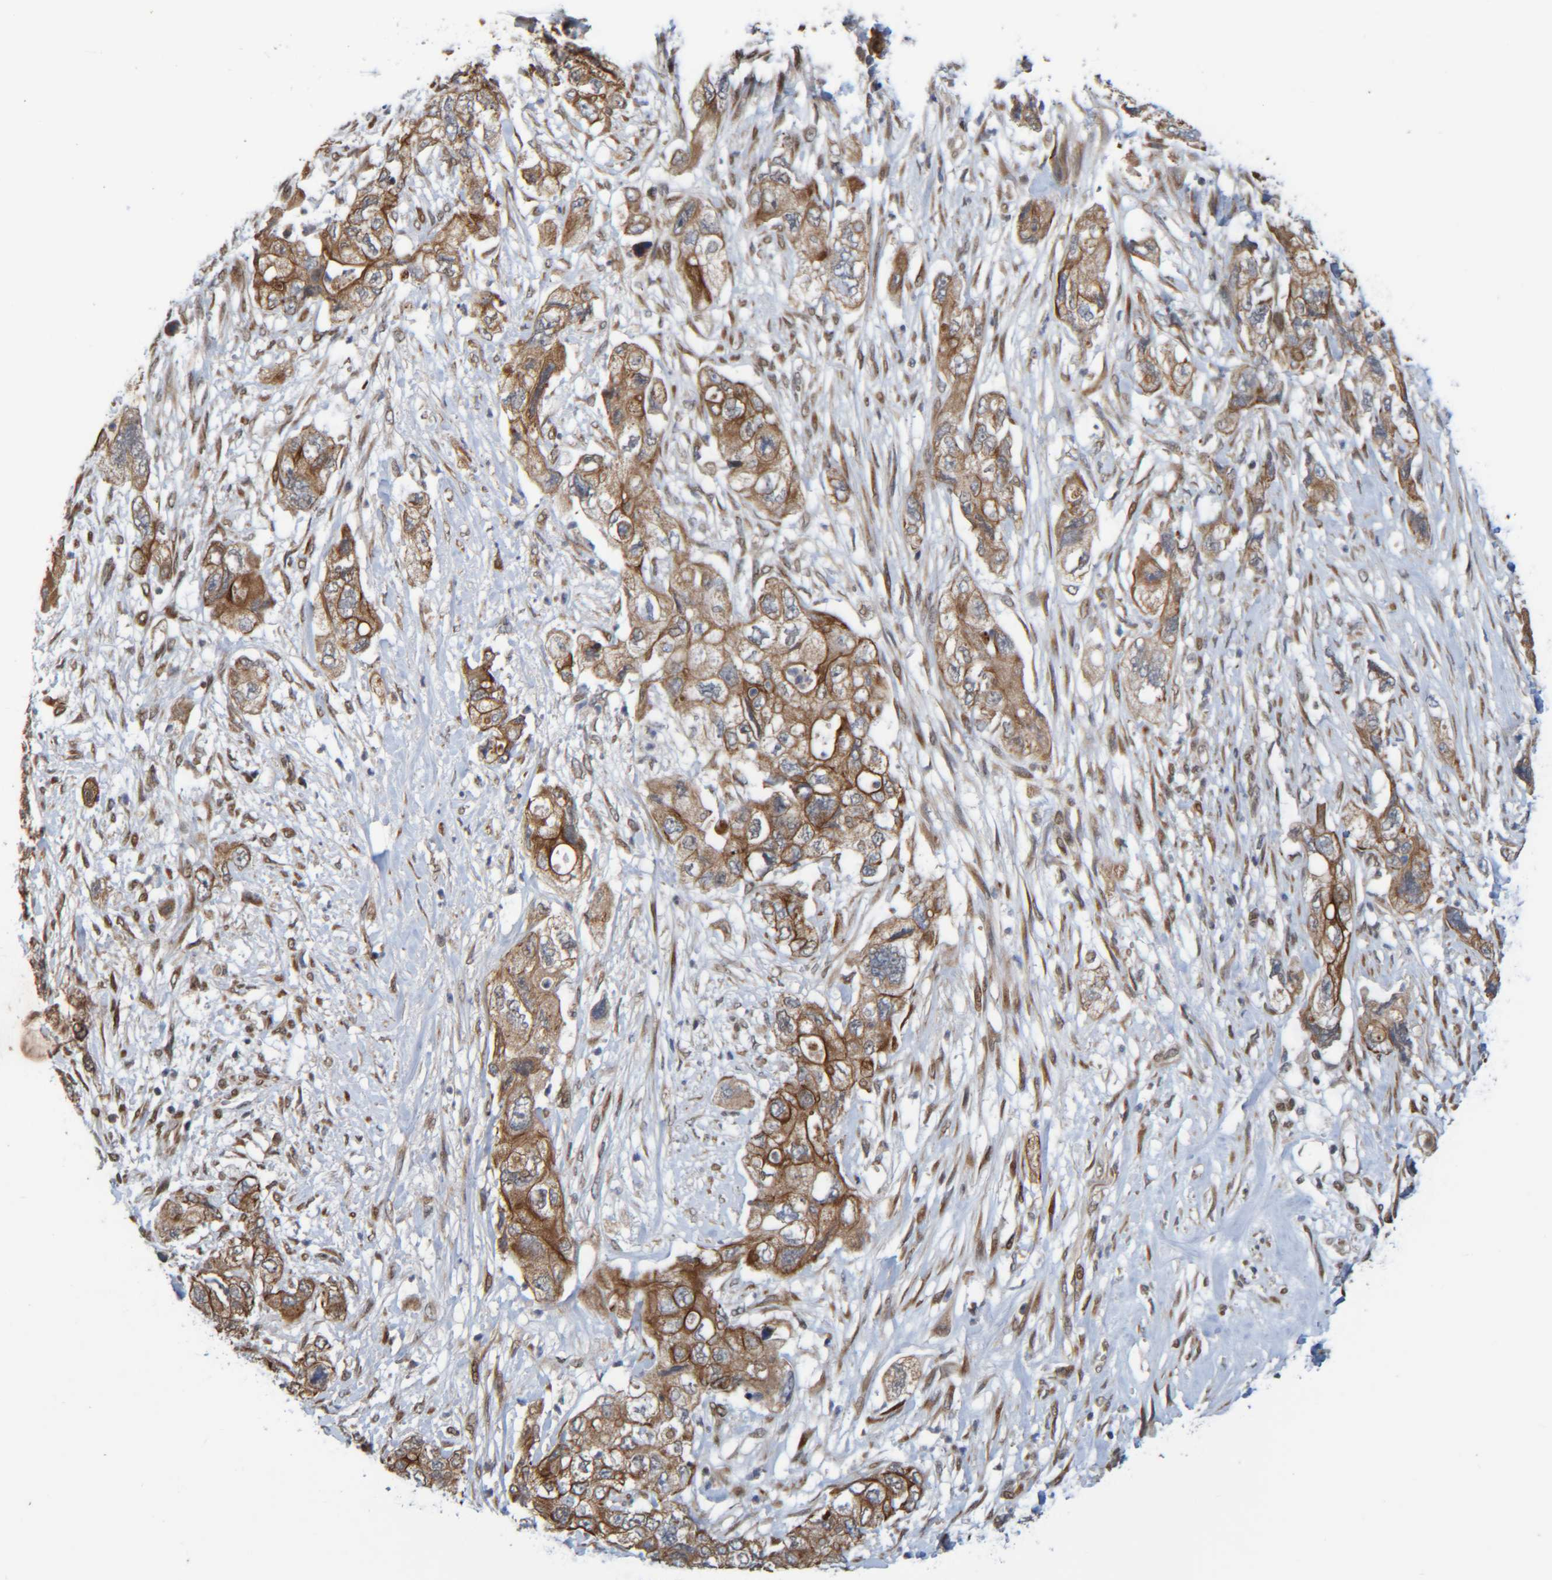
{"staining": {"intensity": "strong", "quantity": ">75%", "location": "cytoplasmic/membranous"}, "tissue": "pancreatic cancer", "cell_type": "Tumor cells", "image_type": "cancer", "snomed": [{"axis": "morphology", "description": "Adenocarcinoma, NOS"}, {"axis": "topography", "description": "Pancreas"}], "caption": "Tumor cells display high levels of strong cytoplasmic/membranous positivity in approximately >75% of cells in human pancreatic cancer.", "gene": "CCDC57", "patient": {"sex": "female", "age": 73}}